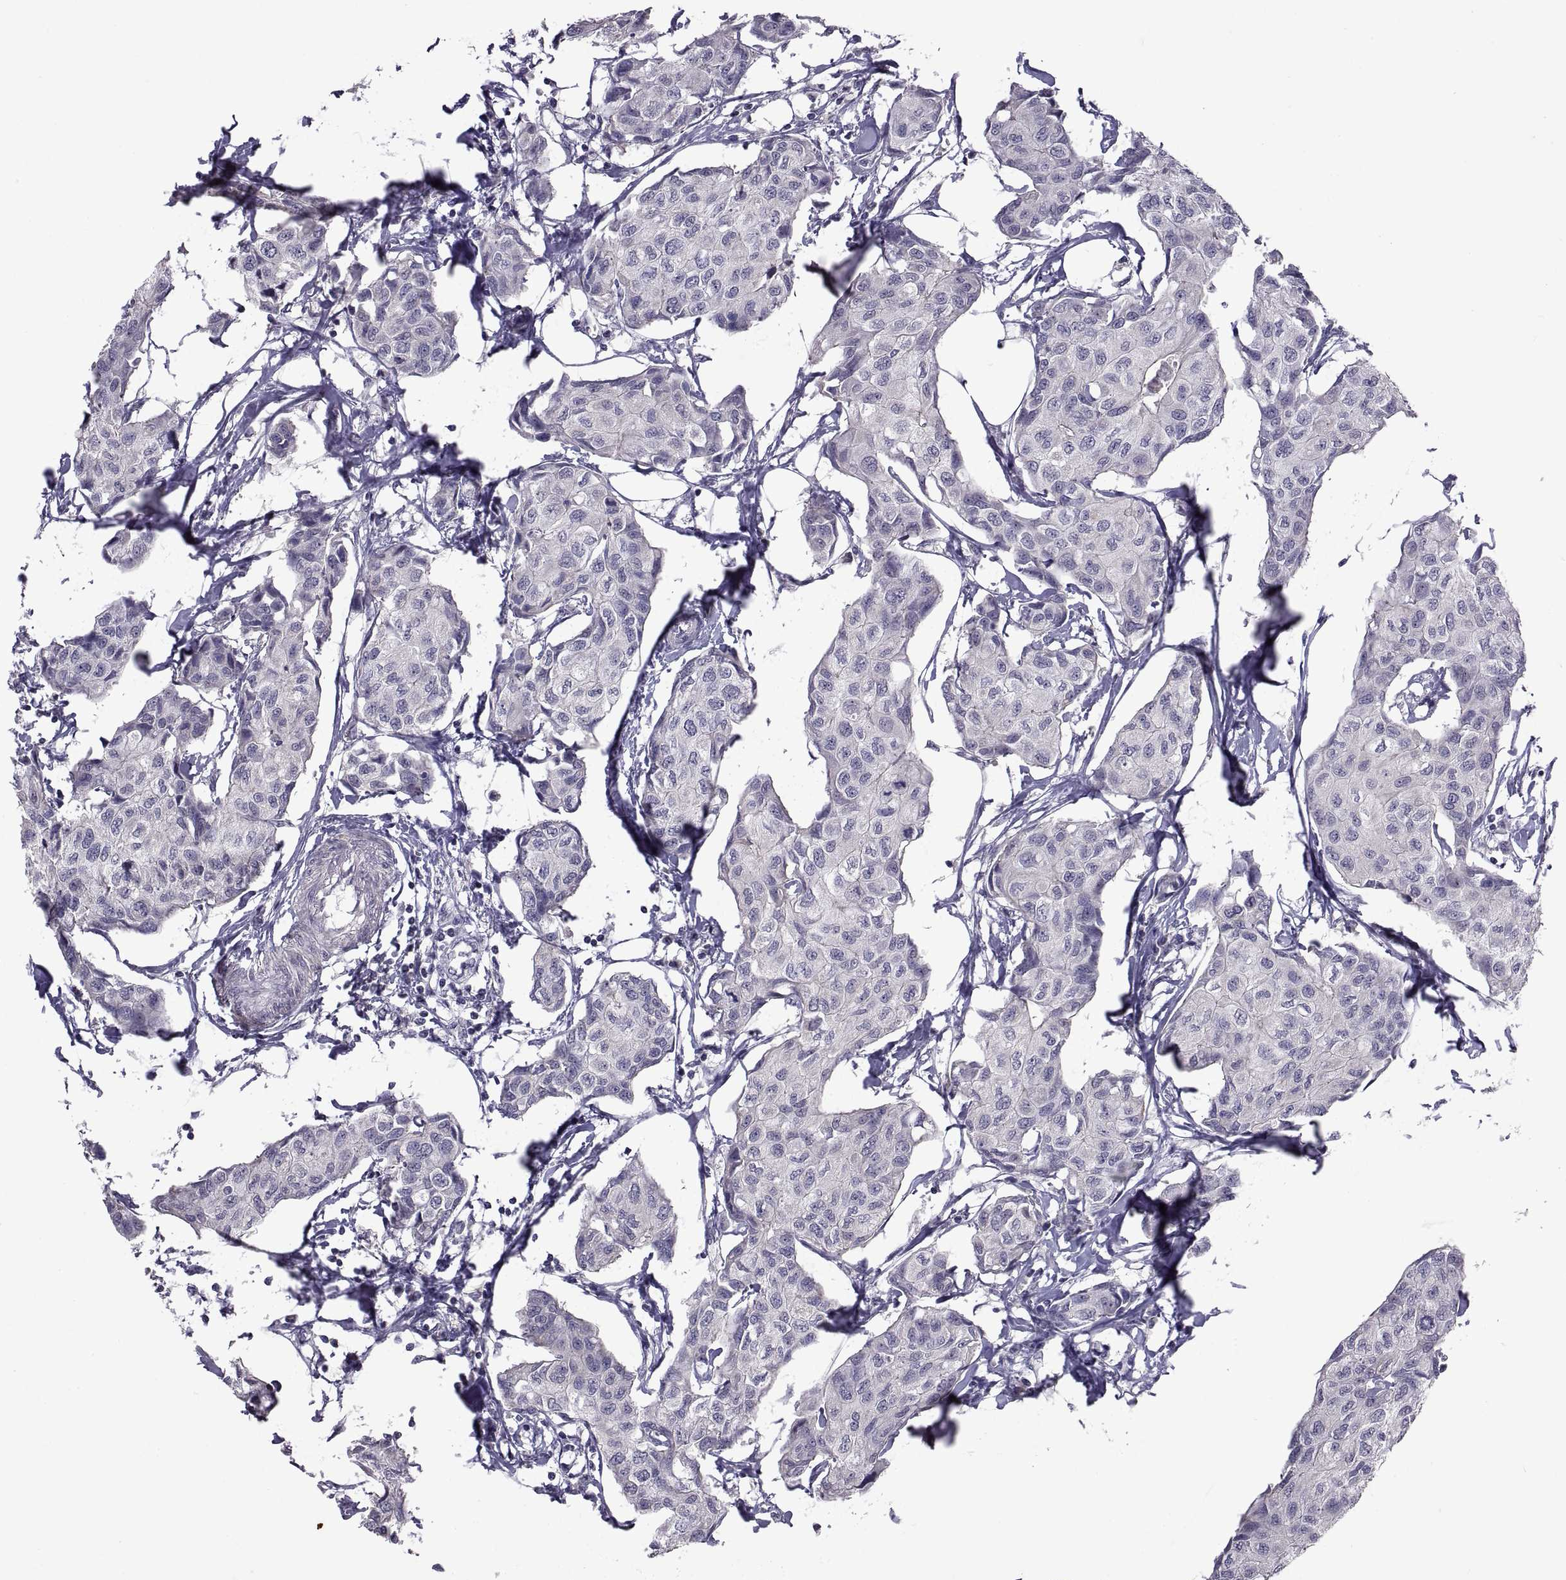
{"staining": {"intensity": "negative", "quantity": "none", "location": "none"}, "tissue": "breast cancer", "cell_type": "Tumor cells", "image_type": "cancer", "snomed": [{"axis": "morphology", "description": "Duct carcinoma"}, {"axis": "topography", "description": "Breast"}], "caption": "DAB (3,3'-diaminobenzidine) immunohistochemical staining of breast cancer displays no significant expression in tumor cells.", "gene": "NPTX2", "patient": {"sex": "female", "age": 80}}